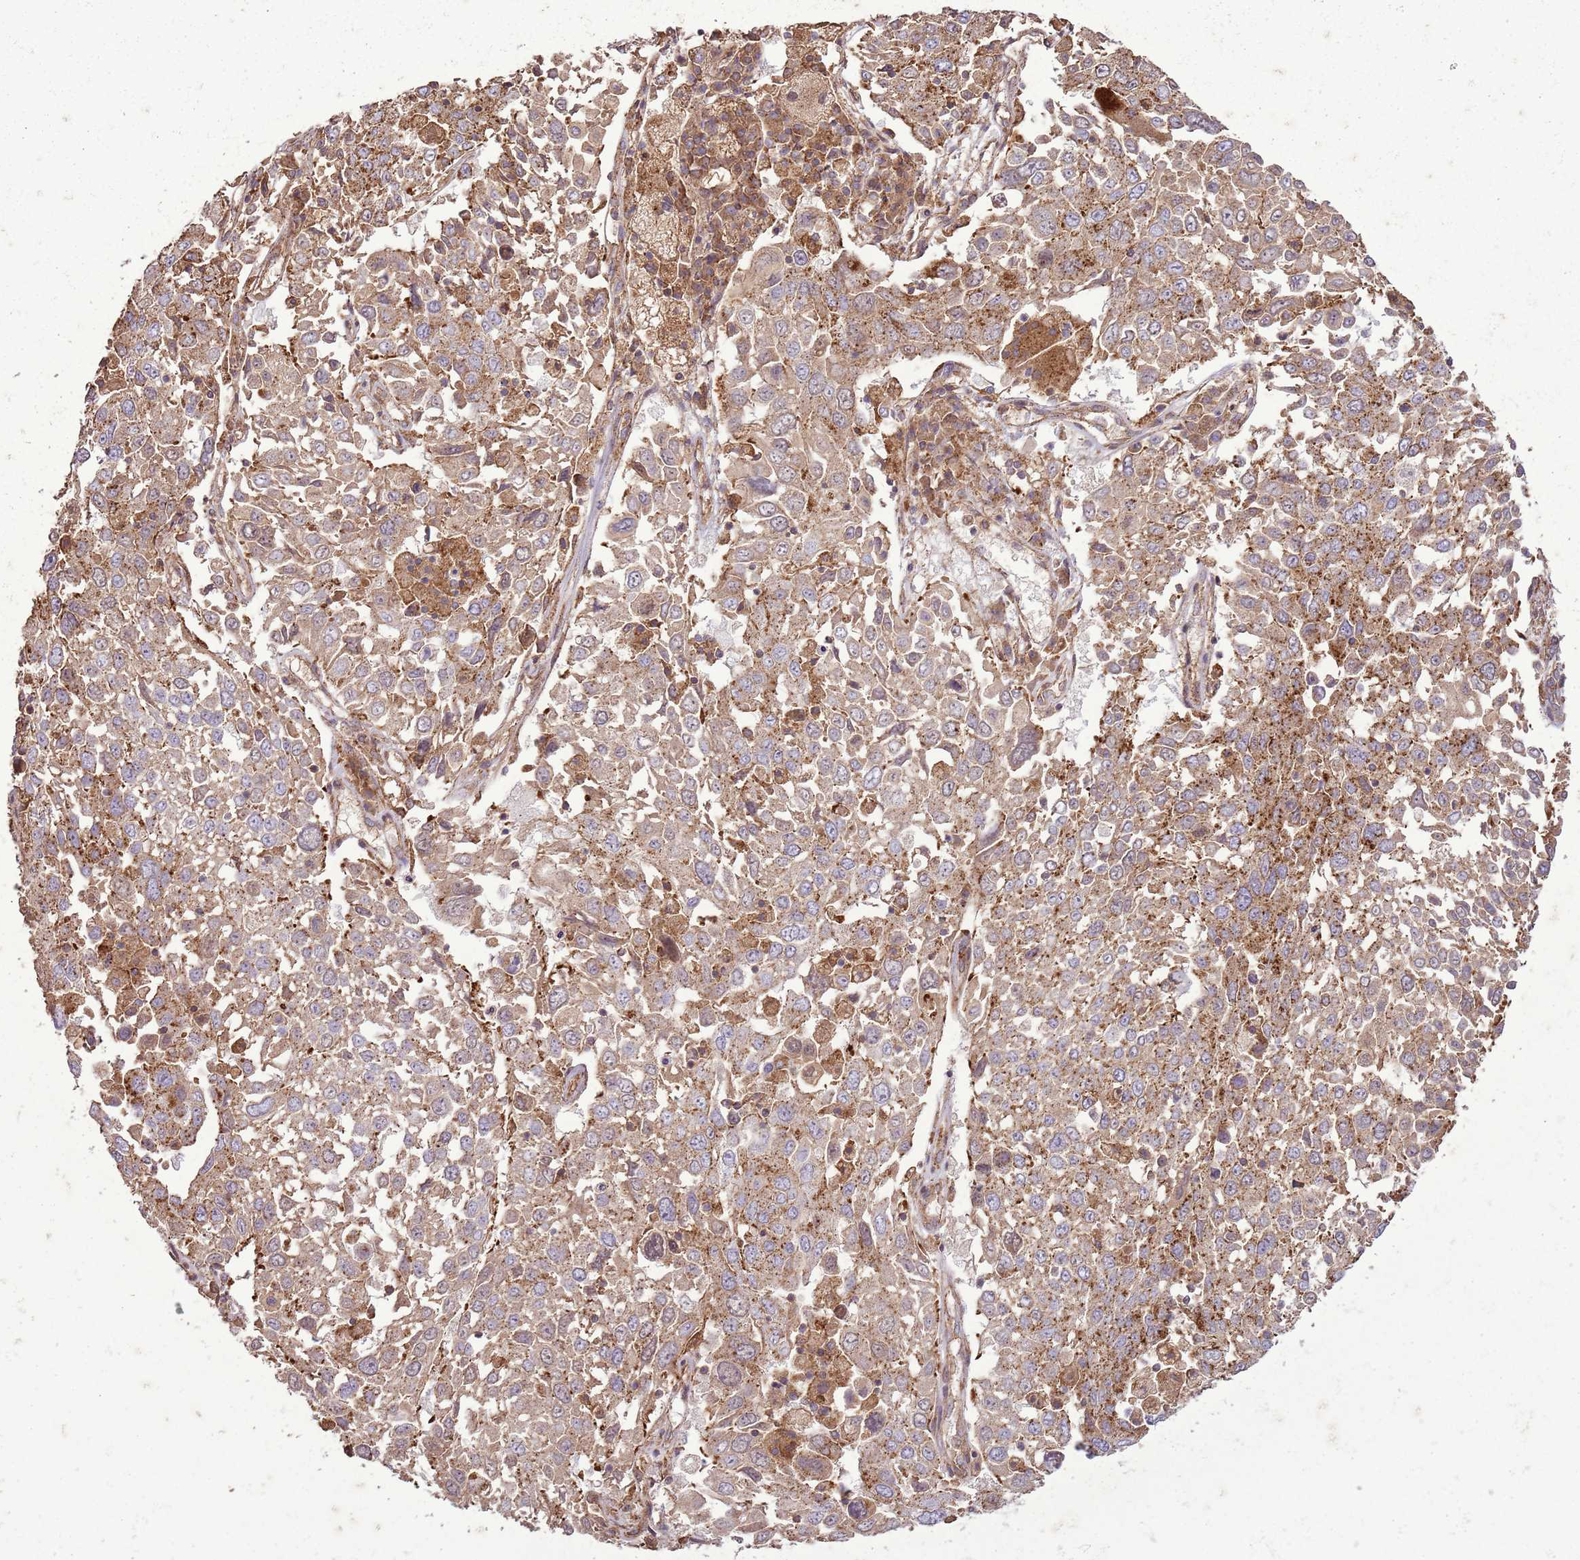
{"staining": {"intensity": "moderate", "quantity": ">75%", "location": "cytoplasmic/membranous"}, "tissue": "lung cancer", "cell_type": "Tumor cells", "image_type": "cancer", "snomed": [{"axis": "morphology", "description": "Squamous cell carcinoma, NOS"}, {"axis": "topography", "description": "Lung"}], "caption": "There is medium levels of moderate cytoplasmic/membranous staining in tumor cells of squamous cell carcinoma (lung), as demonstrated by immunohistochemical staining (brown color).", "gene": "ANKRD24", "patient": {"sex": "male", "age": 65}}